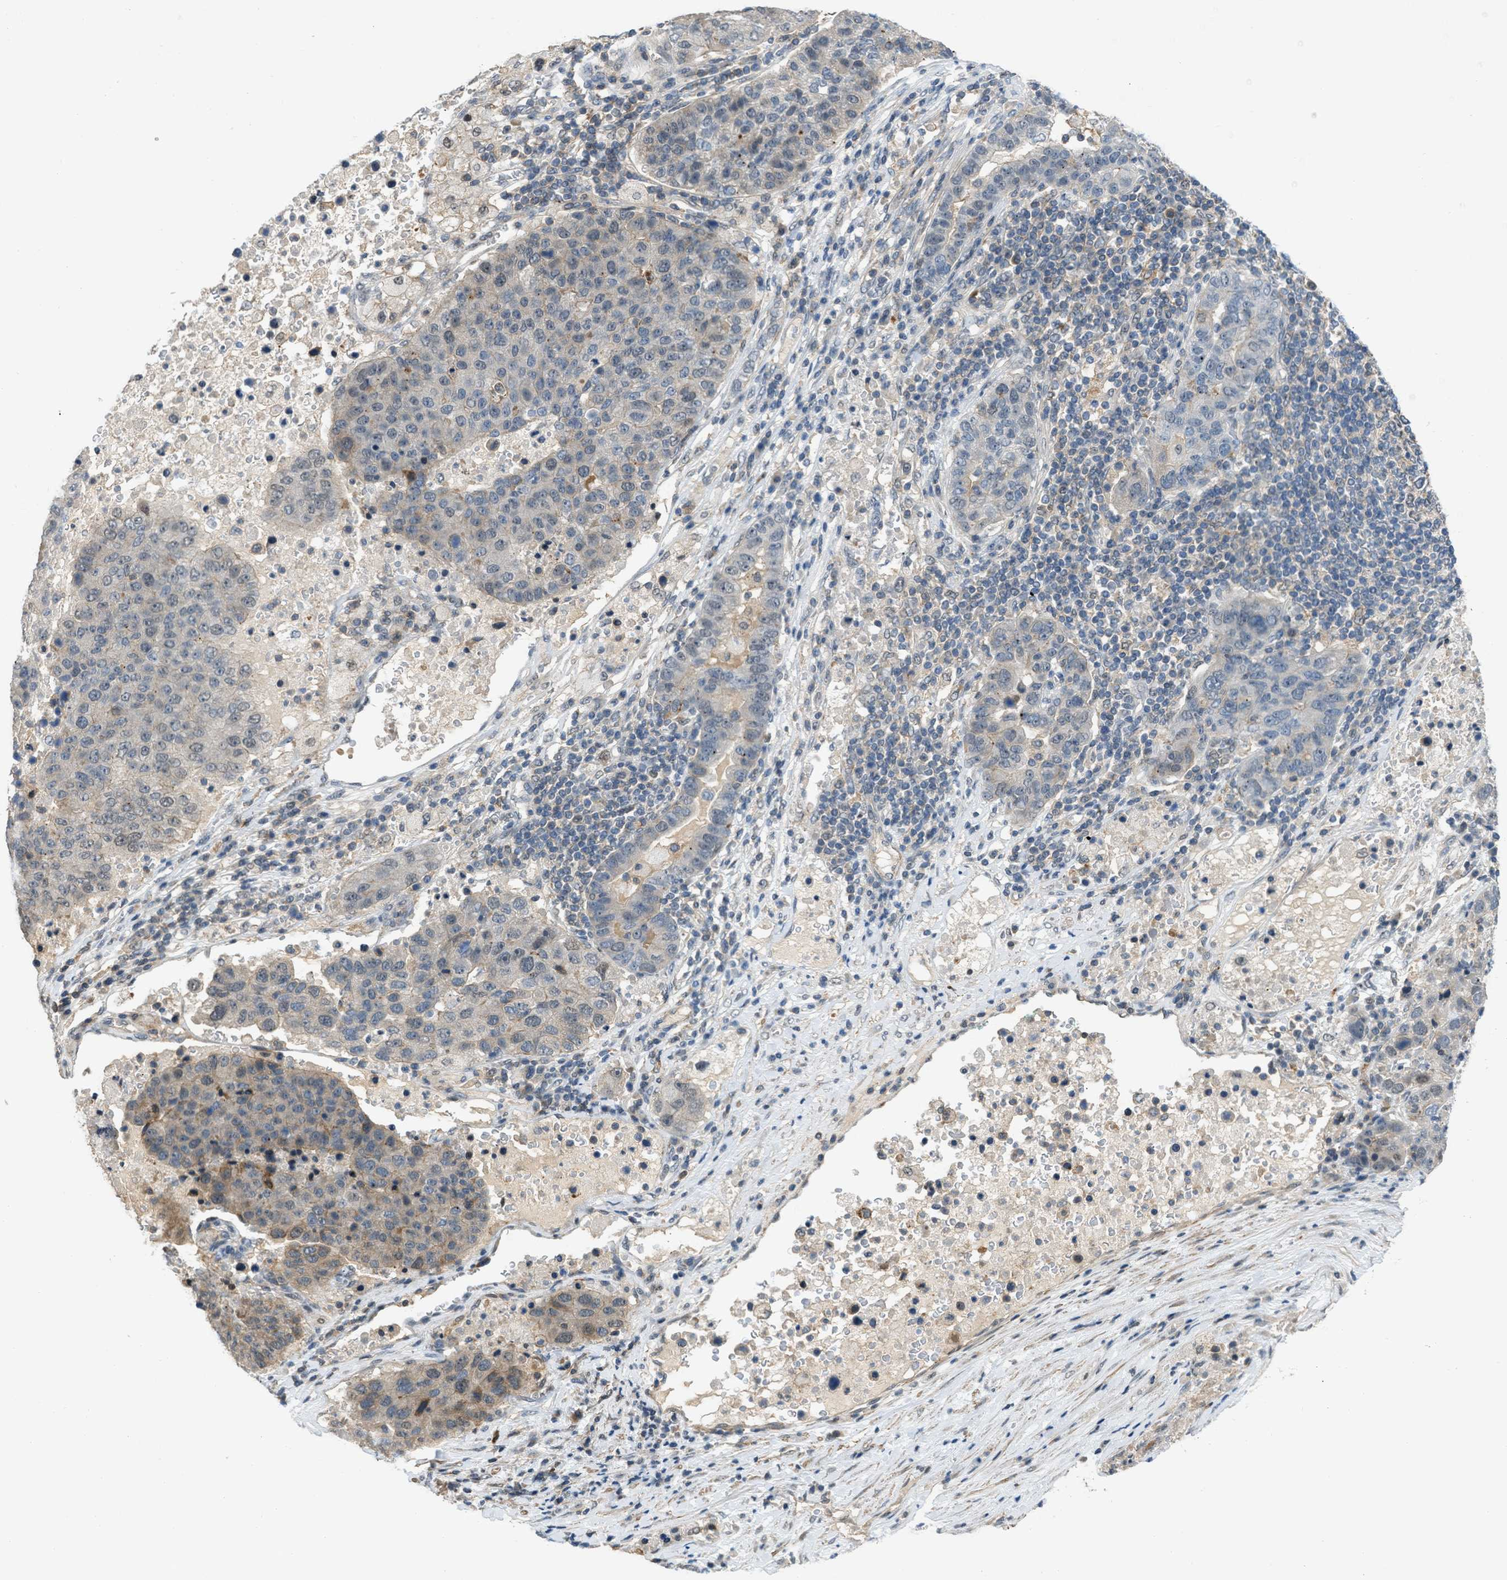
{"staining": {"intensity": "weak", "quantity": "<25%", "location": "cytoplasmic/membranous"}, "tissue": "pancreatic cancer", "cell_type": "Tumor cells", "image_type": "cancer", "snomed": [{"axis": "morphology", "description": "Adenocarcinoma, NOS"}, {"axis": "topography", "description": "Pancreas"}], "caption": "The immunohistochemistry (IHC) photomicrograph has no significant staining in tumor cells of pancreatic adenocarcinoma tissue.", "gene": "TTBK2", "patient": {"sex": "female", "age": 61}}